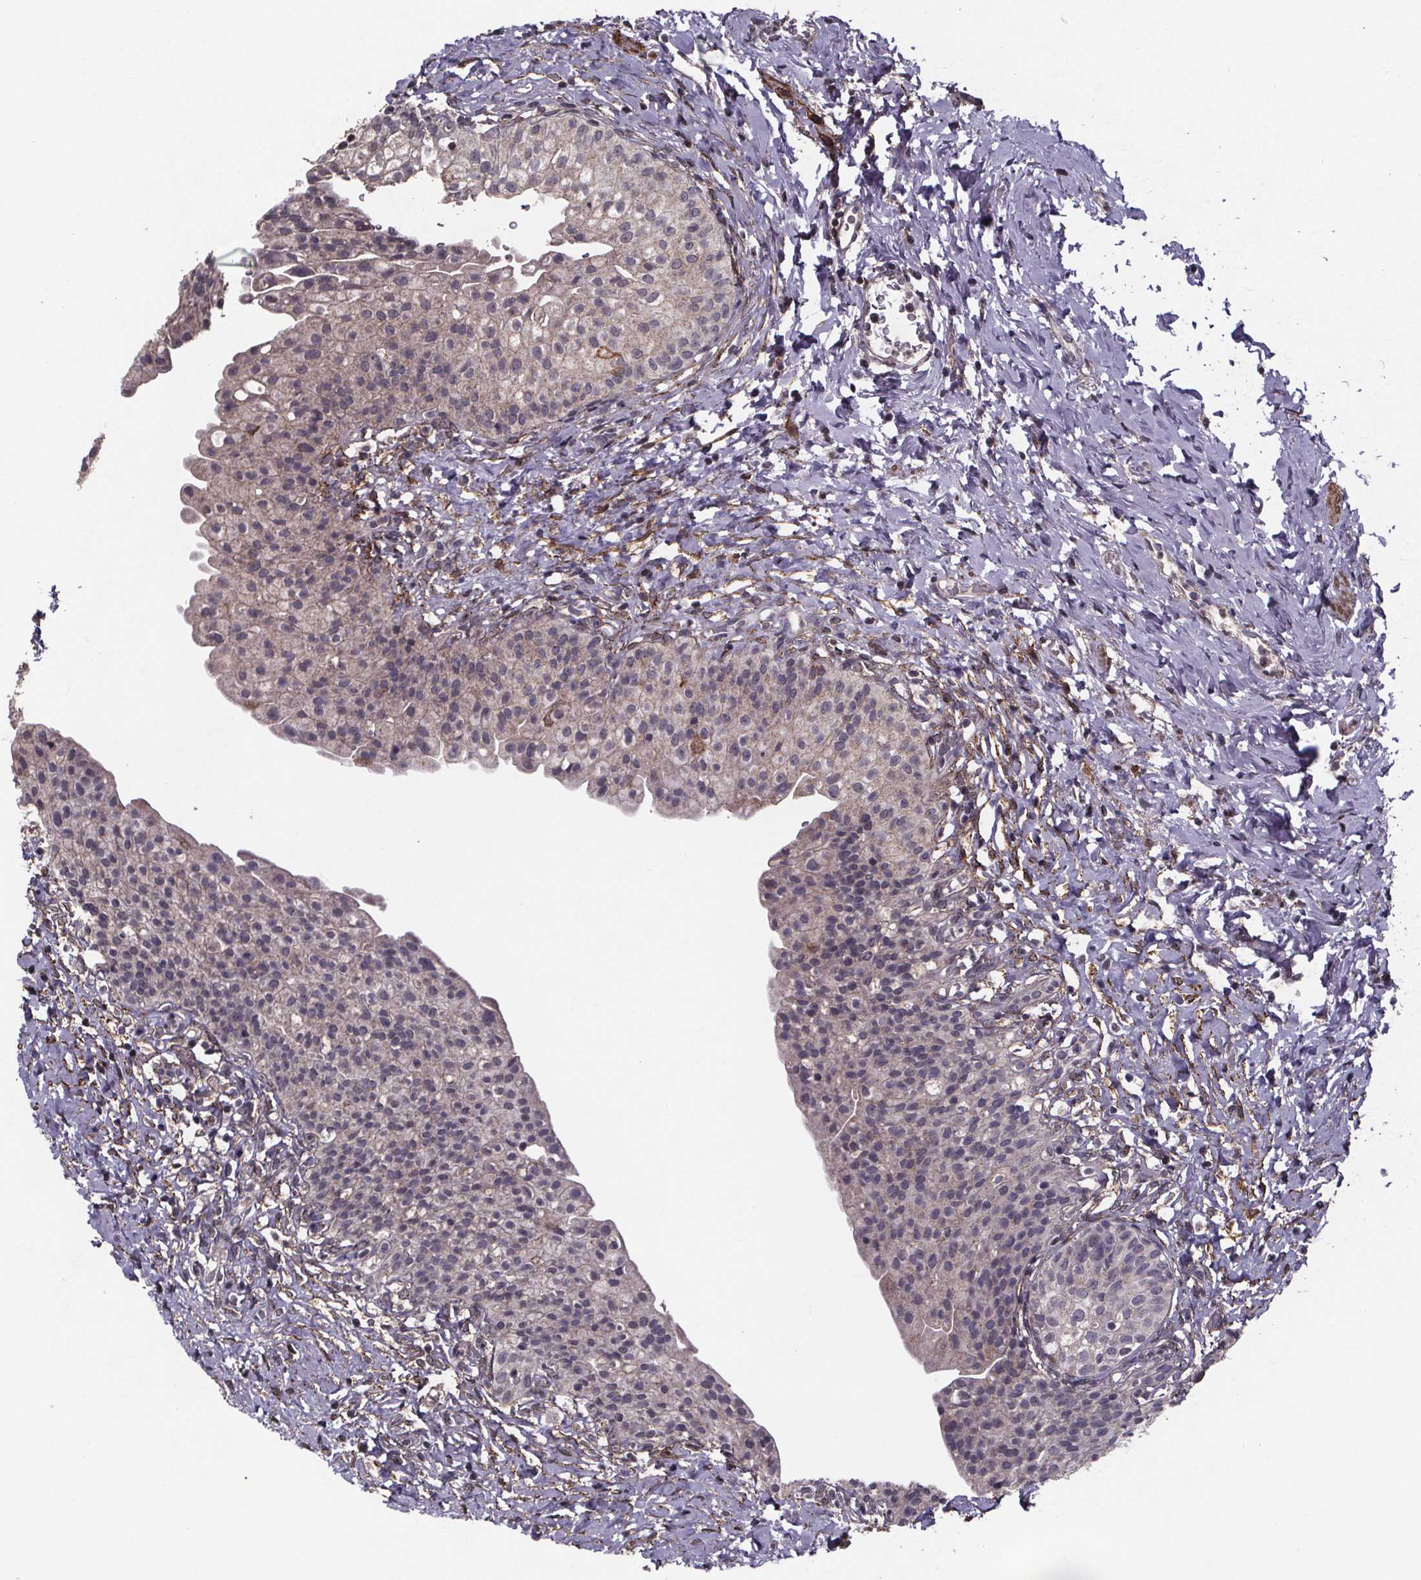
{"staining": {"intensity": "weak", "quantity": "<25%", "location": "cytoplasmic/membranous"}, "tissue": "urinary bladder", "cell_type": "Urothelial cells", "image_type": "normal", "snomed": [{"axis": "morphology", "description": "Normal tissue, NOS"}, {"axis": "topography", "description": "Urinary bladder"}], "caption": "Urinary bladder stained for a protein using immunohistochemistry displays no expression urothelial cells.", "gene": "PALLD", "patient": {"sex": "male", "age": 76}}